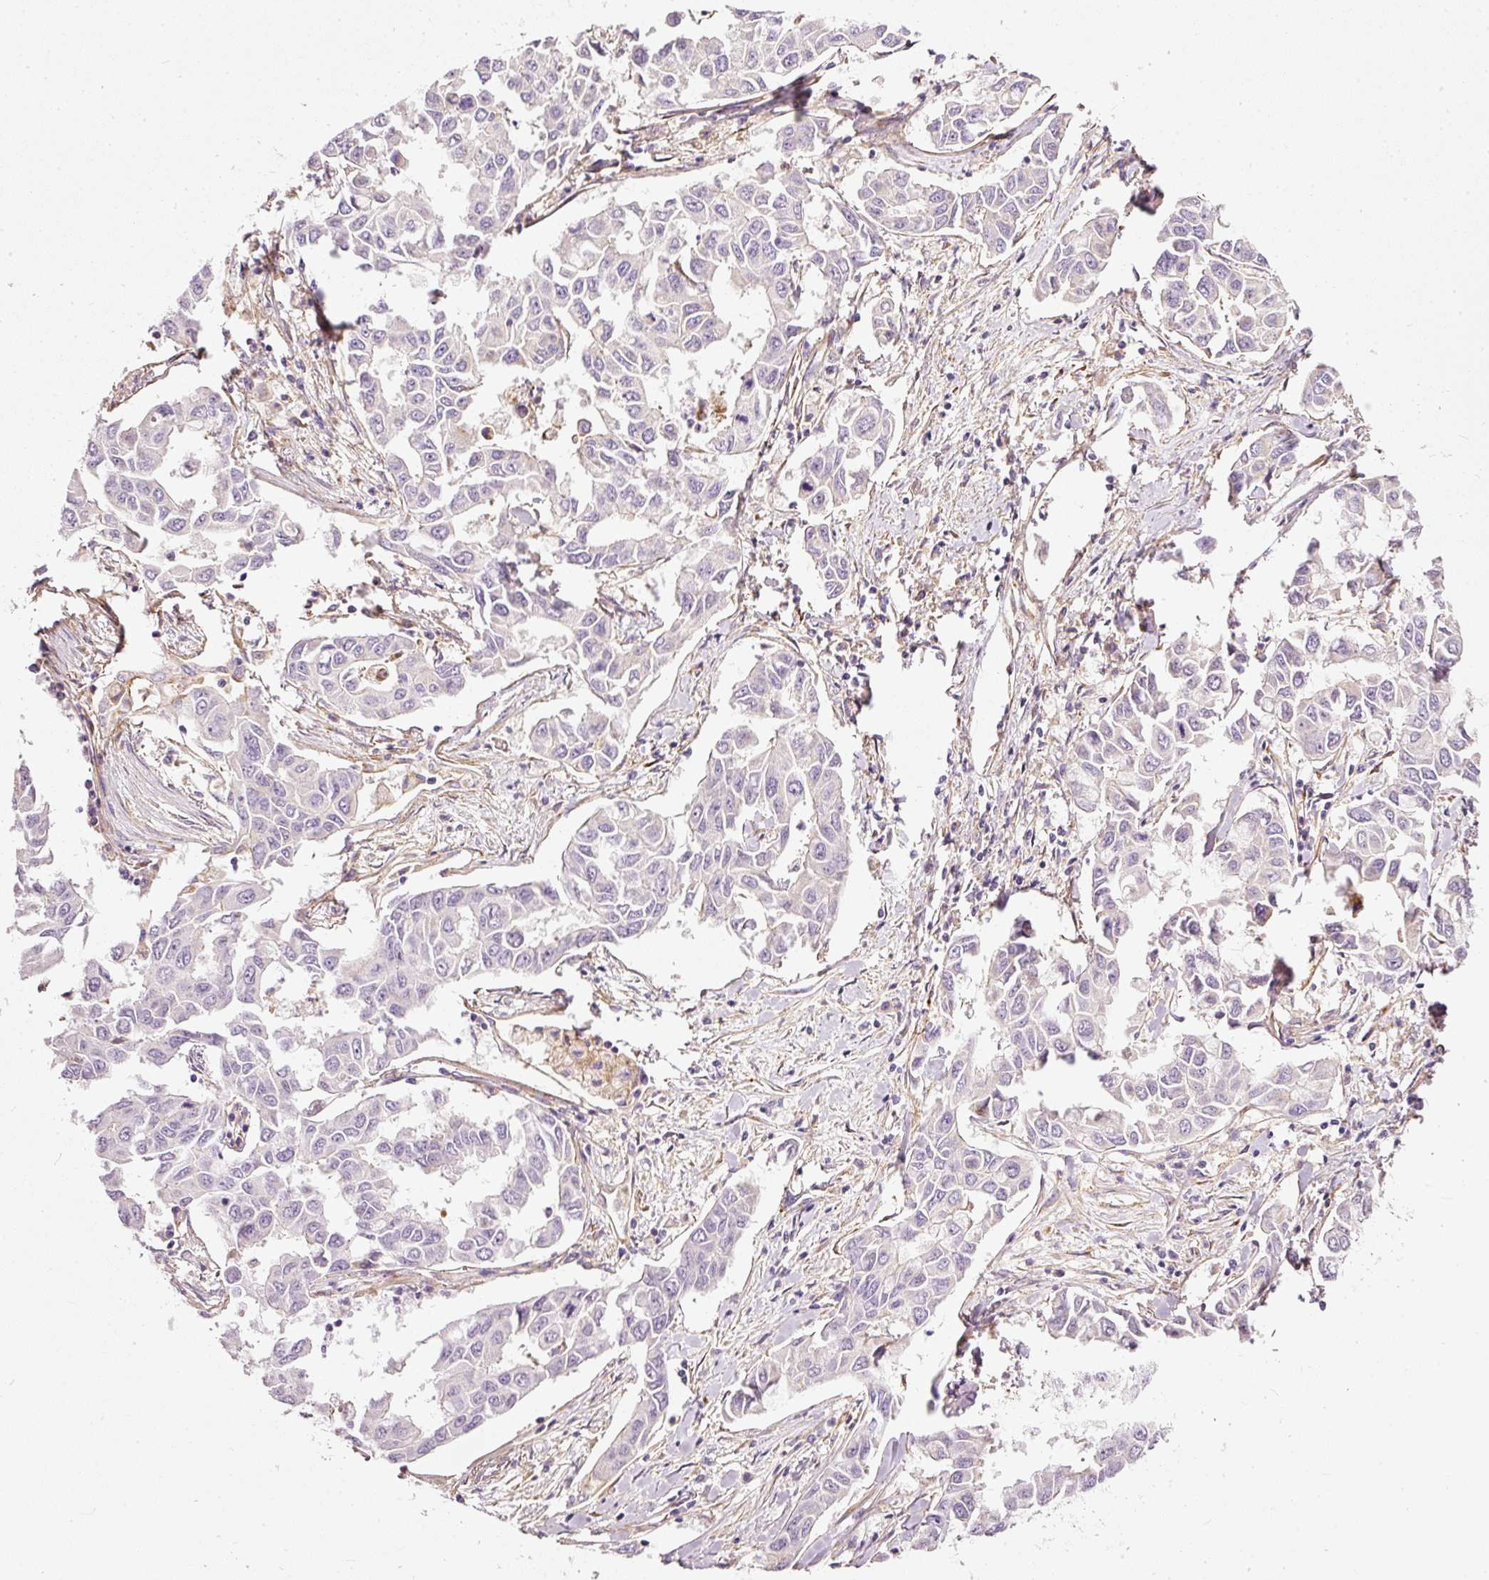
{"staining": {"intensity": "weak", "quantity": "25%-75%", "location": "cytoplasmic/membranous"}, "tissue": "lung cancer", "cell_type": "Tumor cells", "image_type": "cancer", "snomed": [{"axis": "morphology", "description": "Adenocarcinoma, NOS"}, {"axis": "topography", "description": "Lung"}], "caption": "Tumor cells exhibit low levels of weak cytoplasmic/membranous staining in about 25%-75% of cells in lung cancer (adenocarcinoma).", "gene": "PAQR9", "patient": {"sex": "male", "age": 64}}